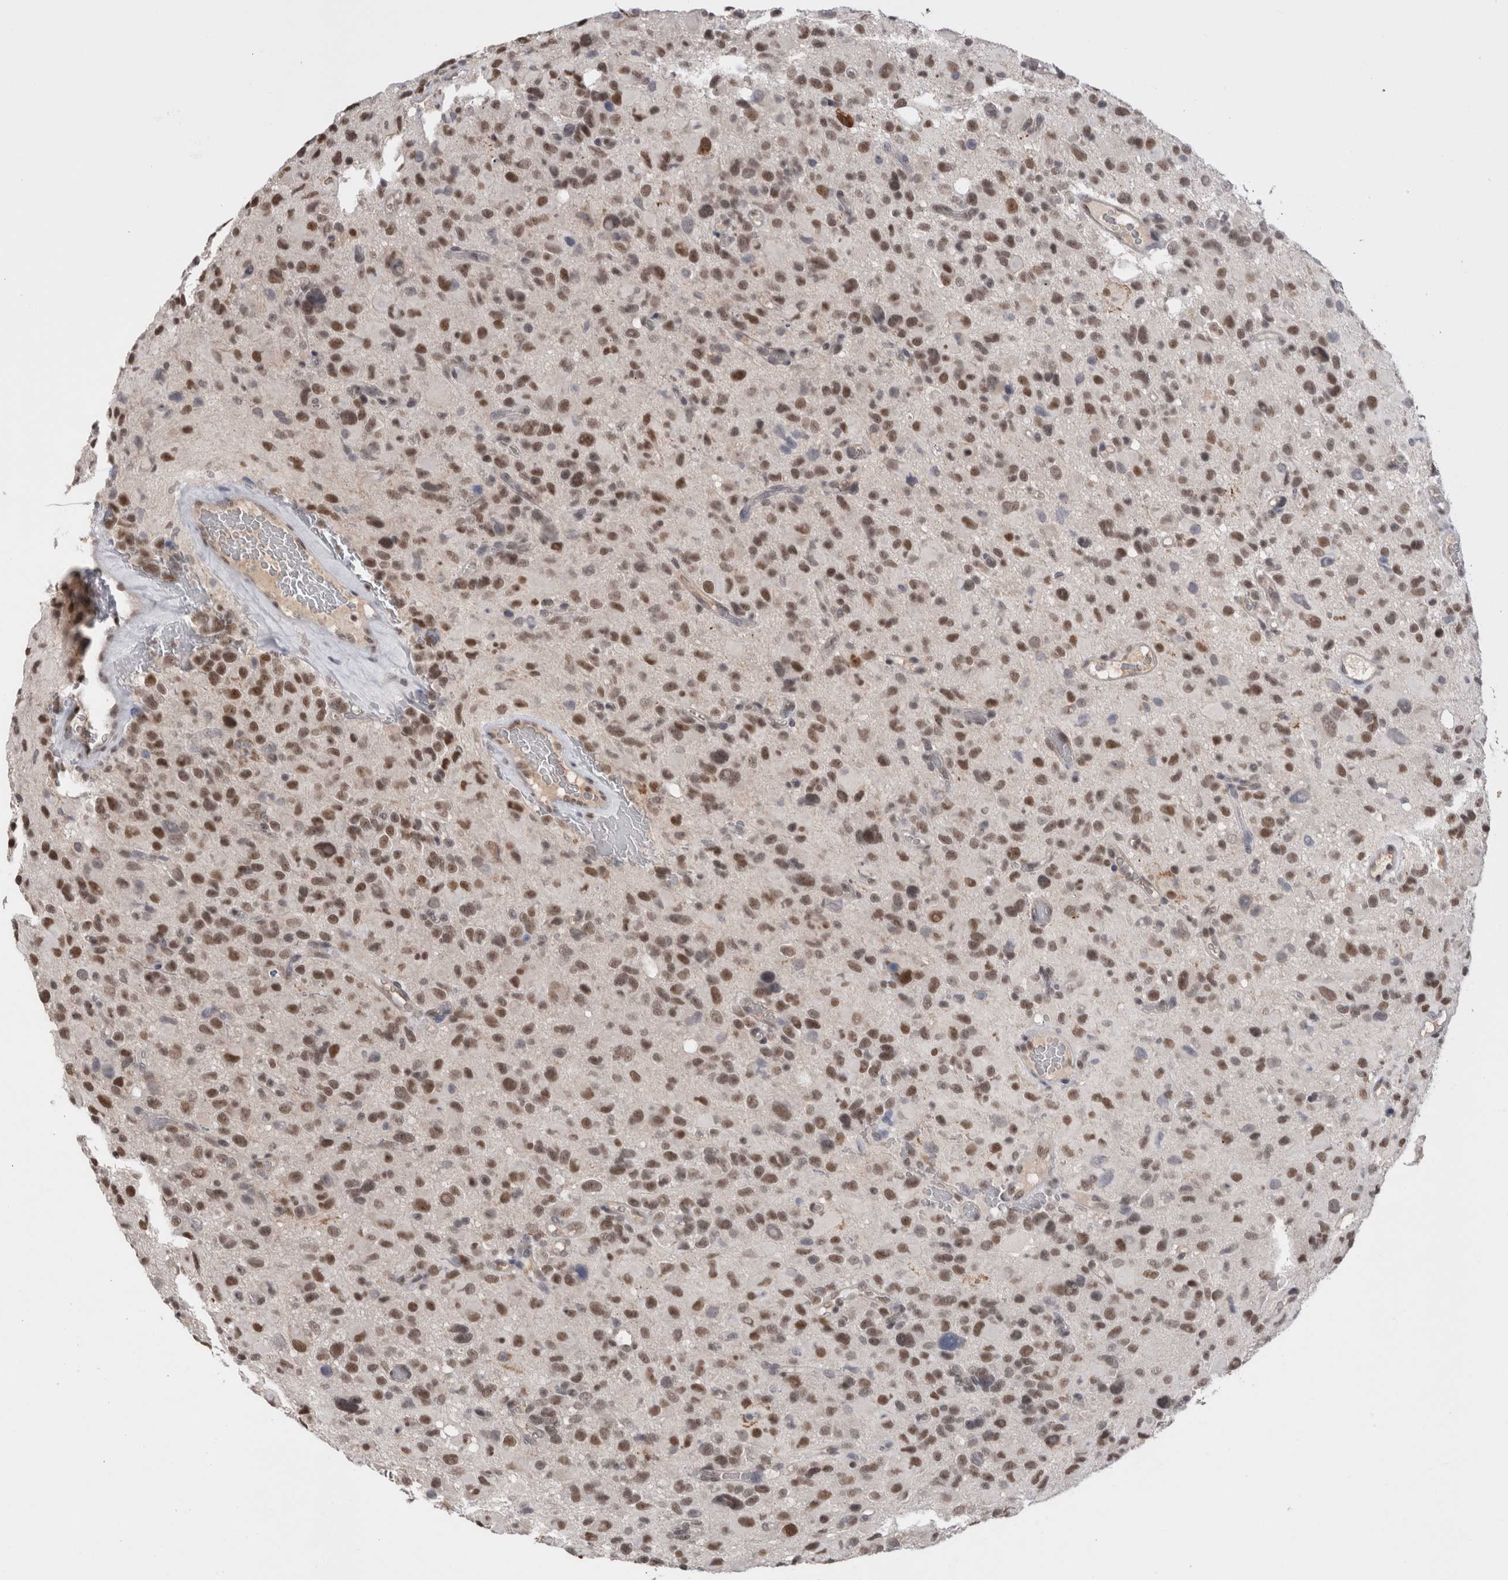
{"staining": {"intensity": "moderate", "quantity": ">75%", "location": "nuclear"}, "tissue": "glioma", "cell_type": "Tumor cells", "image_type": "cancer", "snomed": [{"axis": "morphology", "description": "Glioma, malignant, High grade"}, {"axis": "topography", "description": "Brain"}], "caption": "Malignant high-grade glioma tissue shows moderate nuclear positivity in about >75% of tumor cells, visualized by immunohistochemistry.", "gene": "DAXX", "patient": {"sex": "male", "age": 48}}